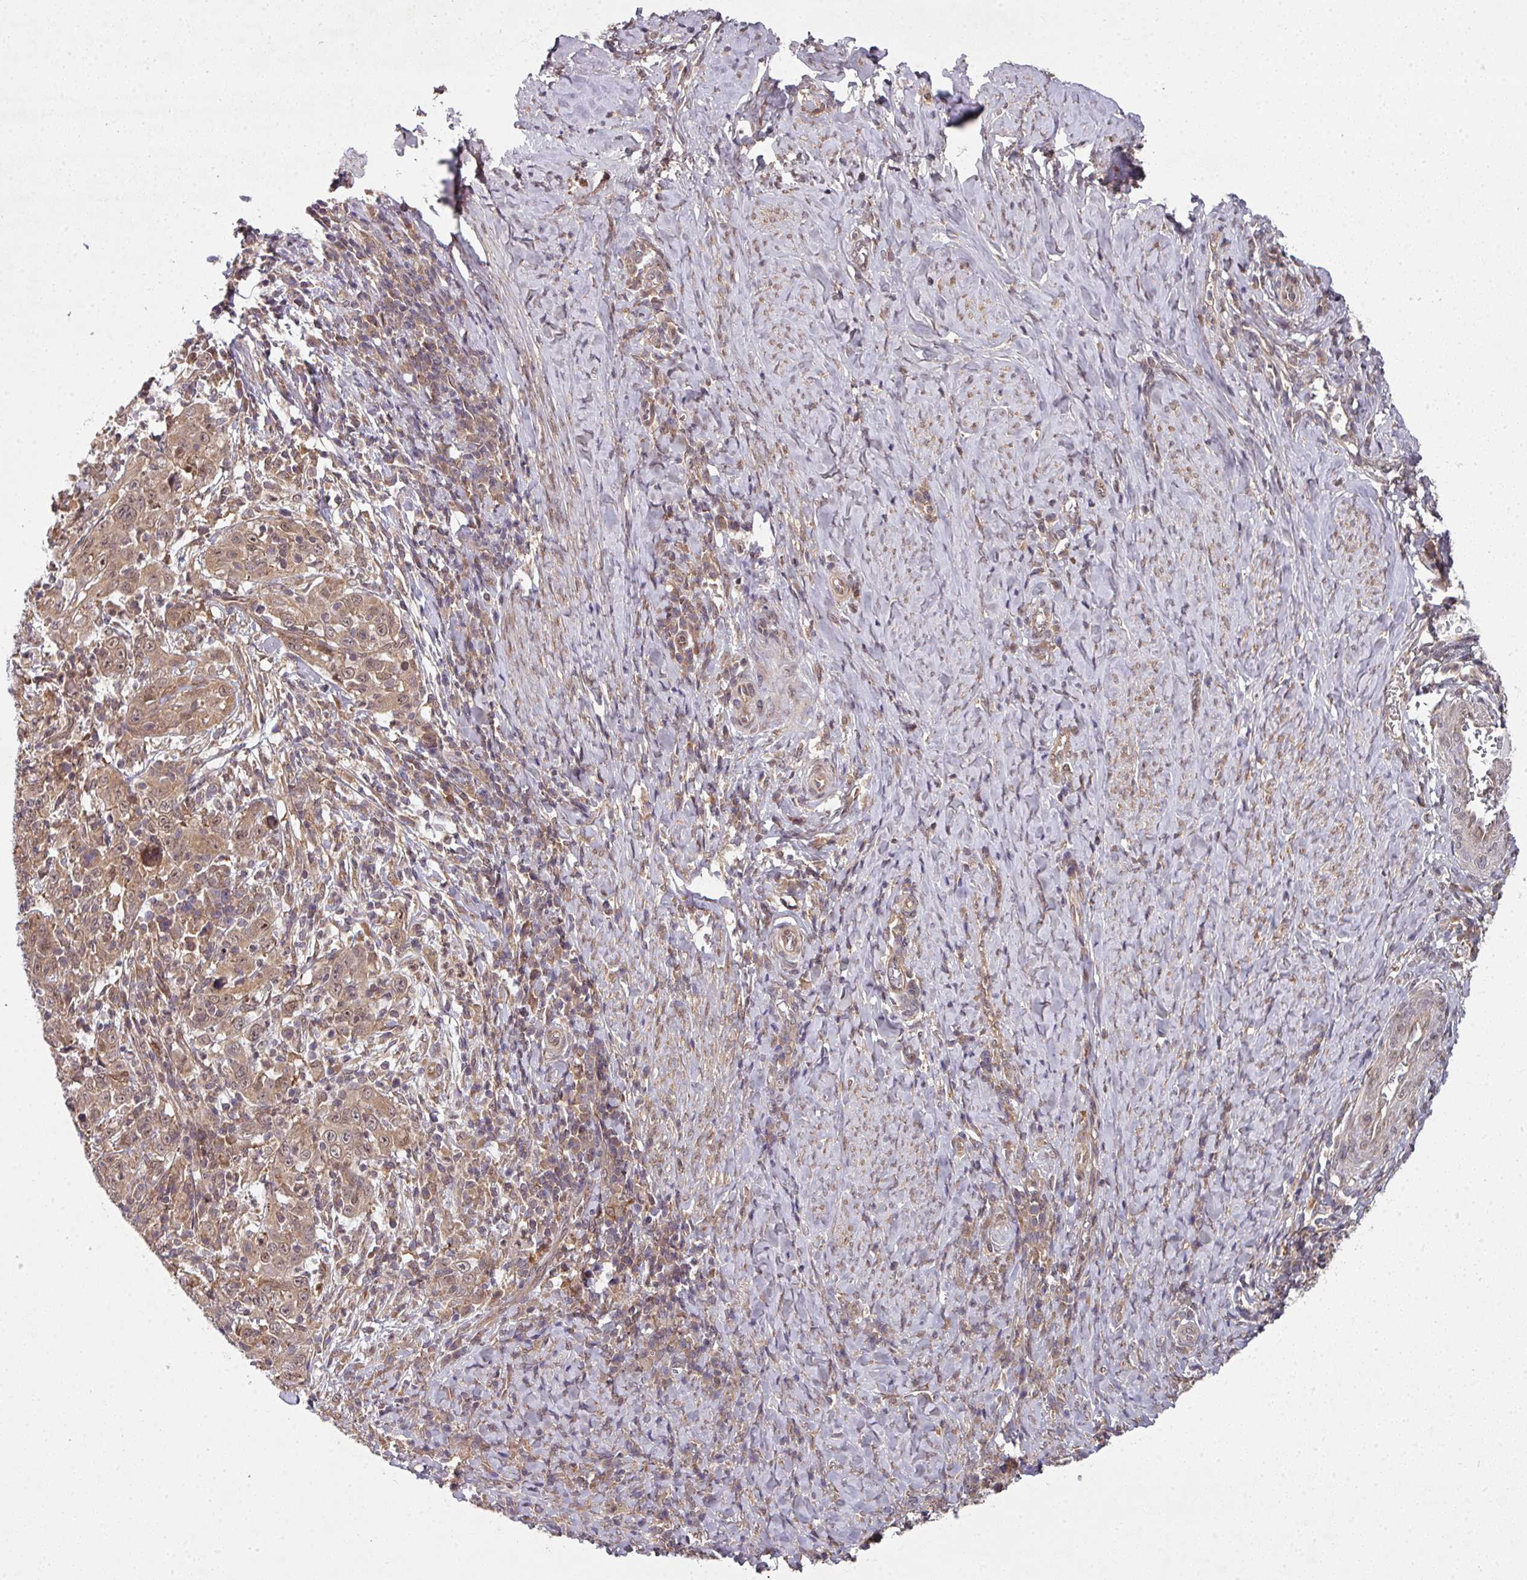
{"staining": {"intensity": "moderate", "quantity": ">75%", "location": "cytoplasmic/membranous,nuclear"}, "tissue": "cervical cancer", "cell_type": "Tumor cells", "image_type": "cancer", "snomed": [{"axis": "morphology", "description": "Squamous cell carcinoma, NOS"}, {"axis": "topography", "description": "Cervix"}], "caption": "A brown stain shows moderate cytoplasmic/membranous and nuclear expression of a protein in cervical cancer (squamous cell carcinoma) tumor cells.", "gene": "CAMLG", "patient": {"sex": "female", "age": 46}}